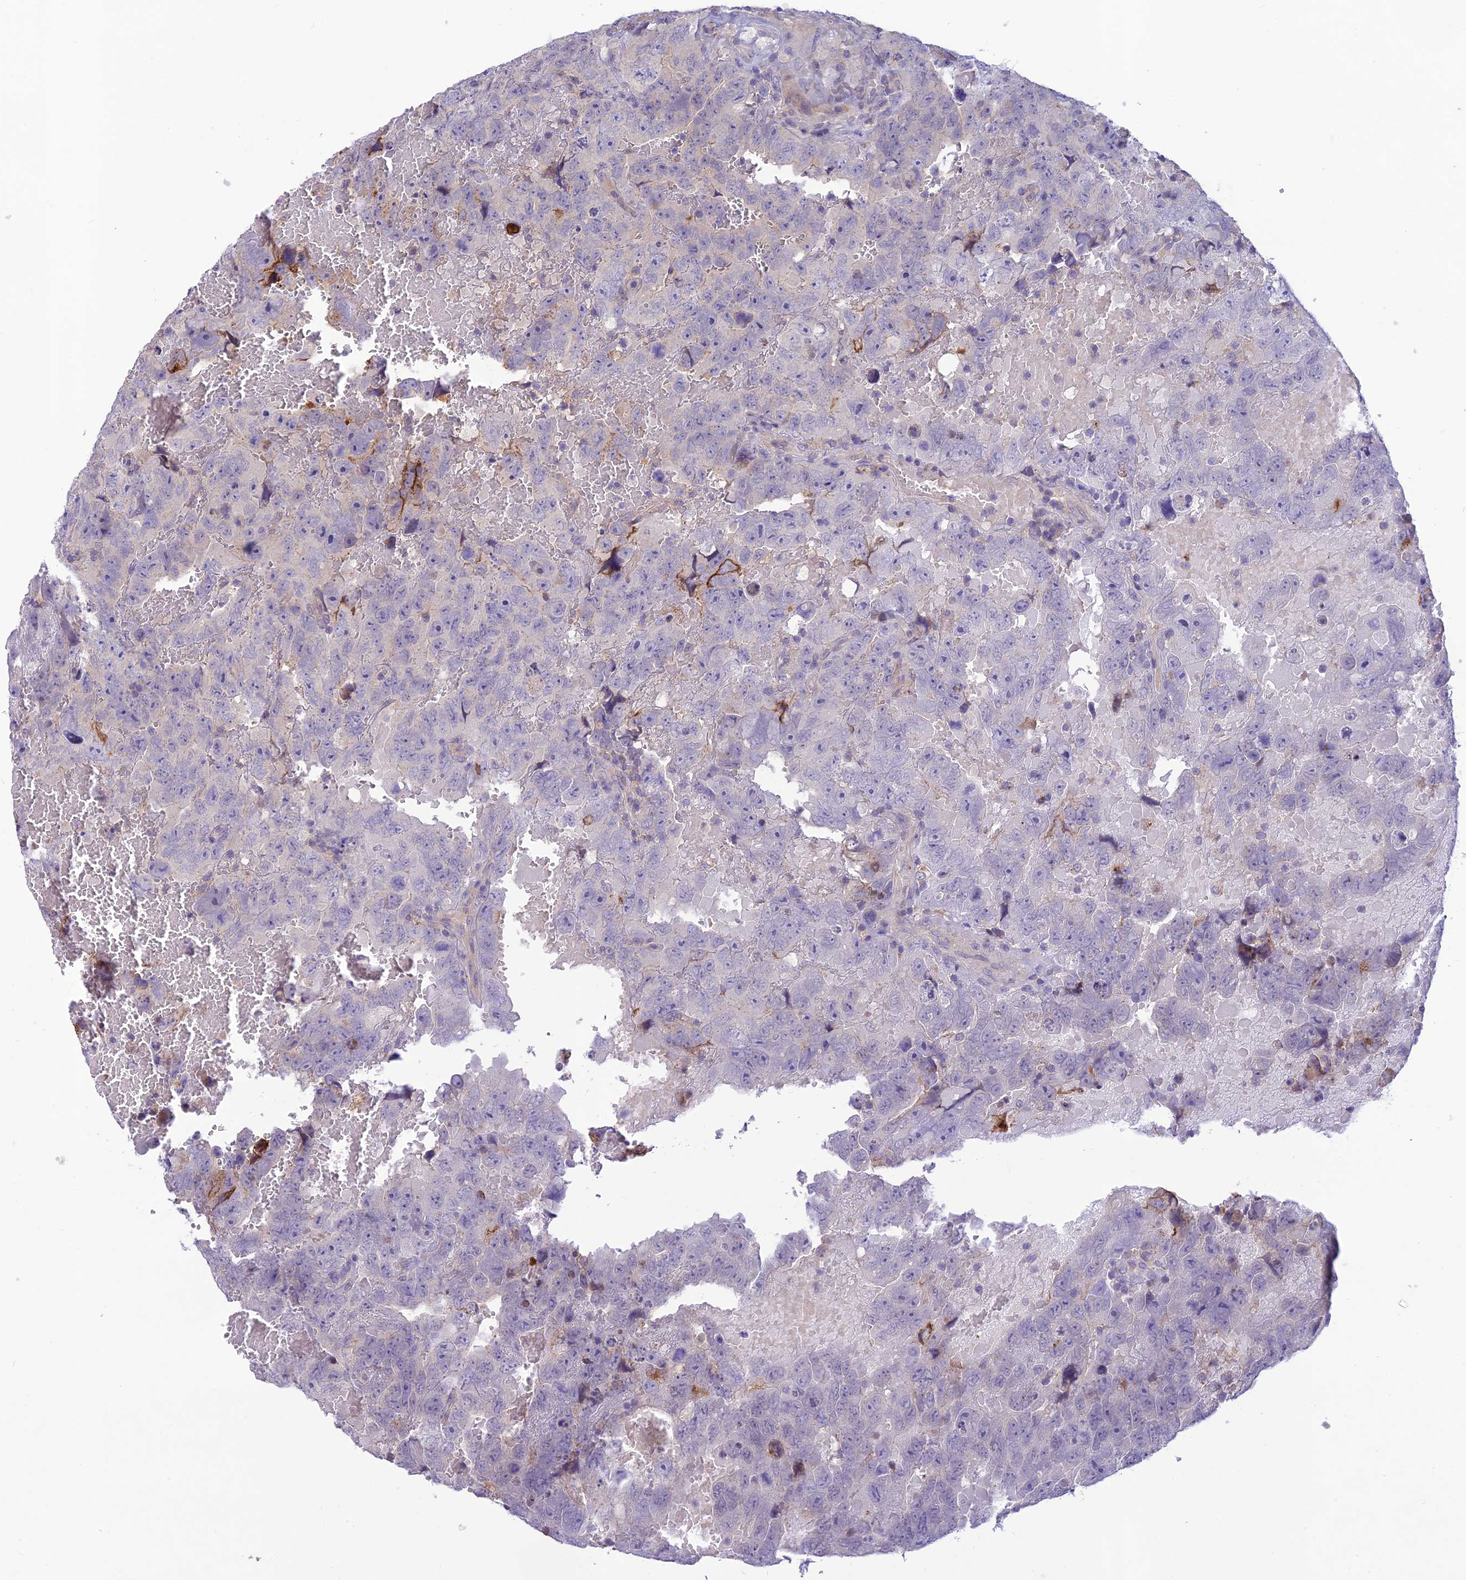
{"staining": {"intensity": "negative", "quantity": "none", "location": "none"}, "tissue": "testis cancer", "cell_type": "Tumor cells", "image_type": "cancer", "snomed": [{"axis": "morphology", "description": "Carcinoma, Embryonal, NOS"}, {"axis": "topography", "description": "Testis"}], "caption": "The image shows no significant positivity in tumor cells of embryonal carcinoma (testis).", "gene": "ITGAE", "patient": {"sex": "male", "age": 45}}